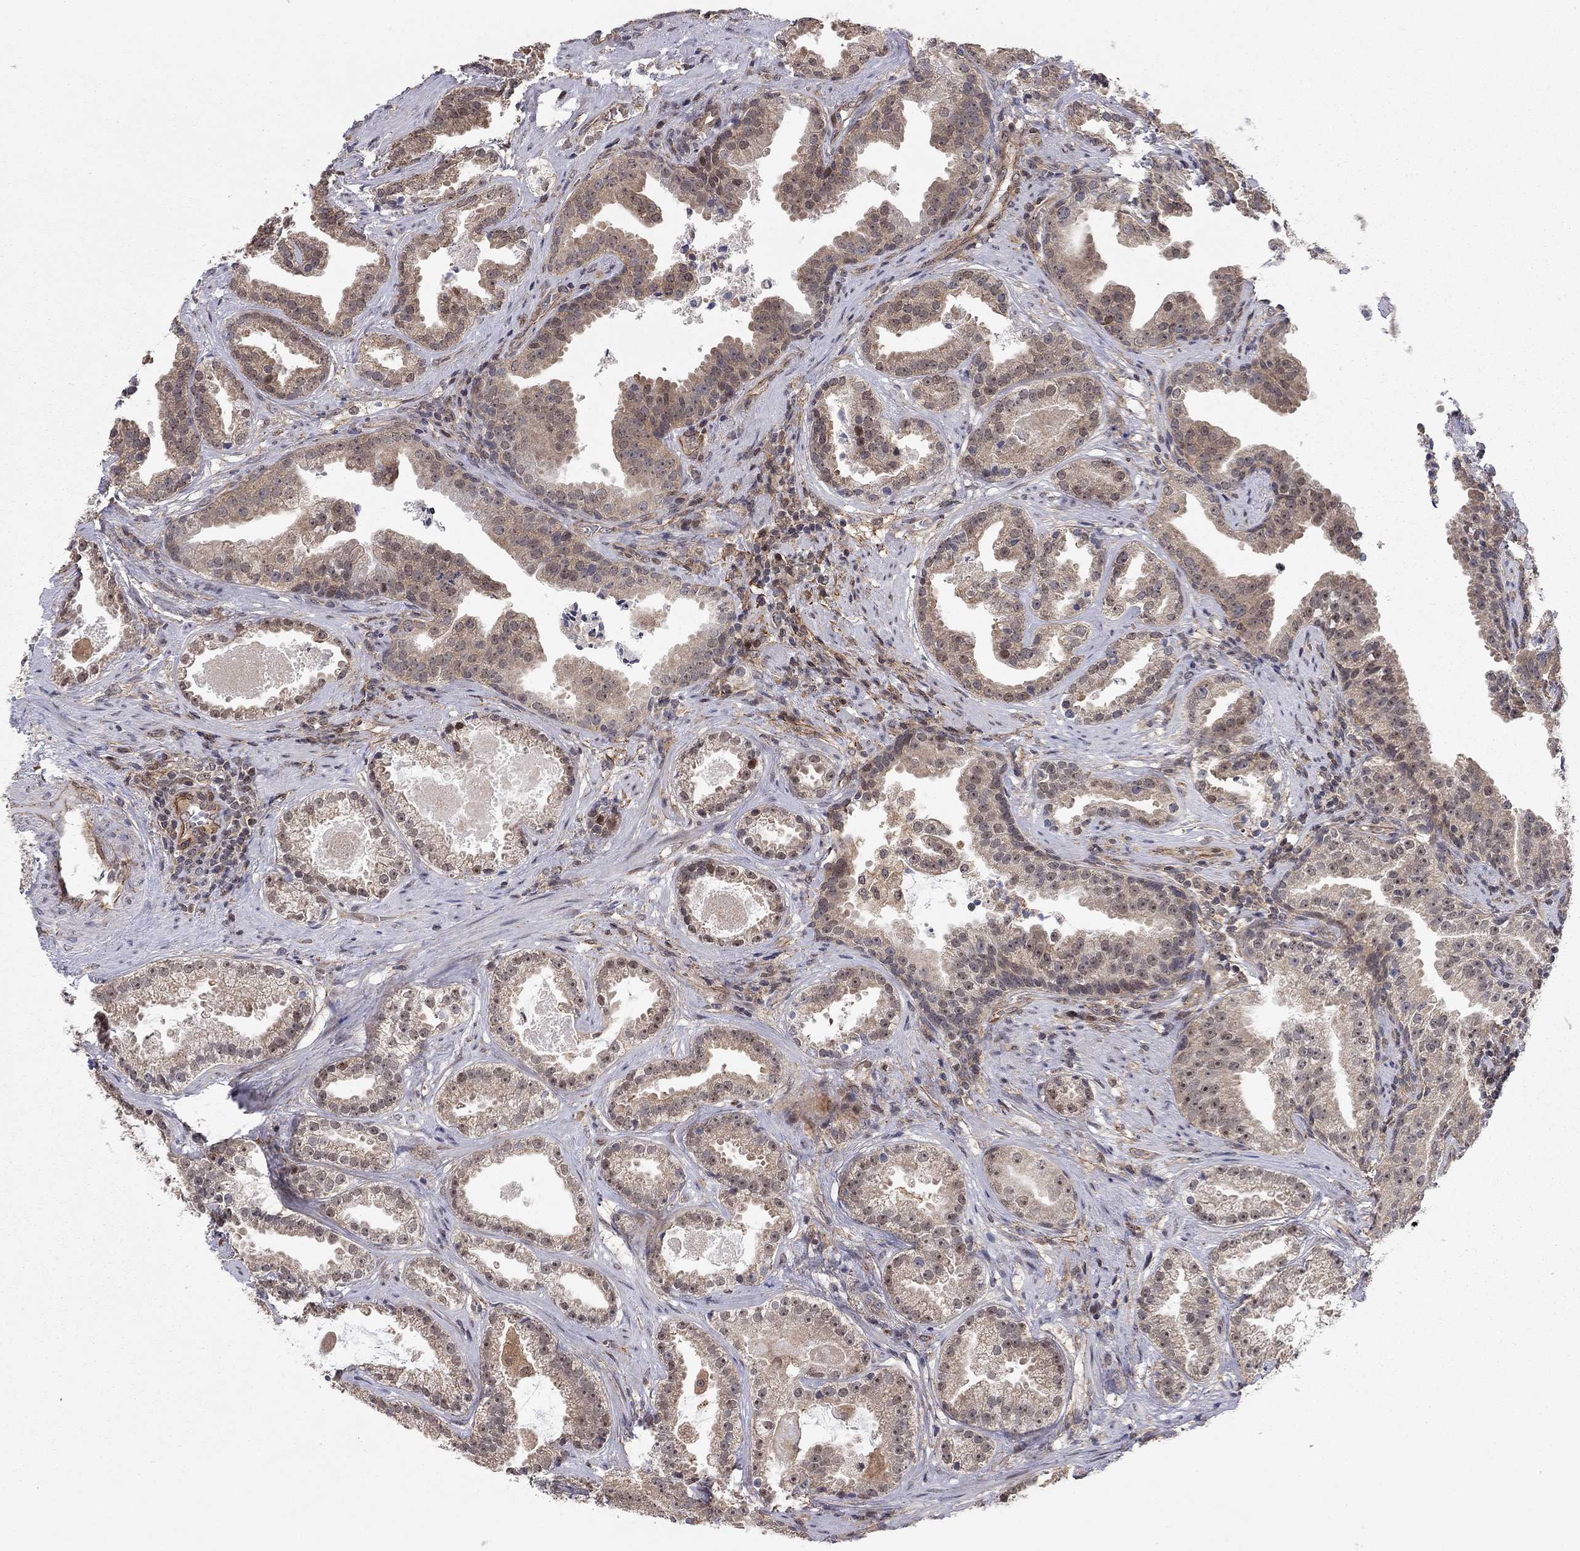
{"staining": {"intensity": "moderate", "quantity": "25%-75%", "location": "cytoplasmic/membranous,nuclear"}, "tissue": "prostate cancer", "cell_type": "Tumor cells", "image_type": "cancer", "snomed": [{"axis": "morphology", "description": "Adenocarcinoma, NOS"}, {"axis": "morphology", "description": "Adenocarcinoma, High grade"}, {"axis": "topography", "description": "Prostate"}], "caption": "Prostate cancer (adenocarcinoma (high-grade)) tissue reveals moderate cytoplasmic/membranous and nuclear expression in approximately 25%-75% of tumor cells, visualized by immunohistochemistry.", "gene": "TDP1", "patient": {"sex": "male", "age": 64}}